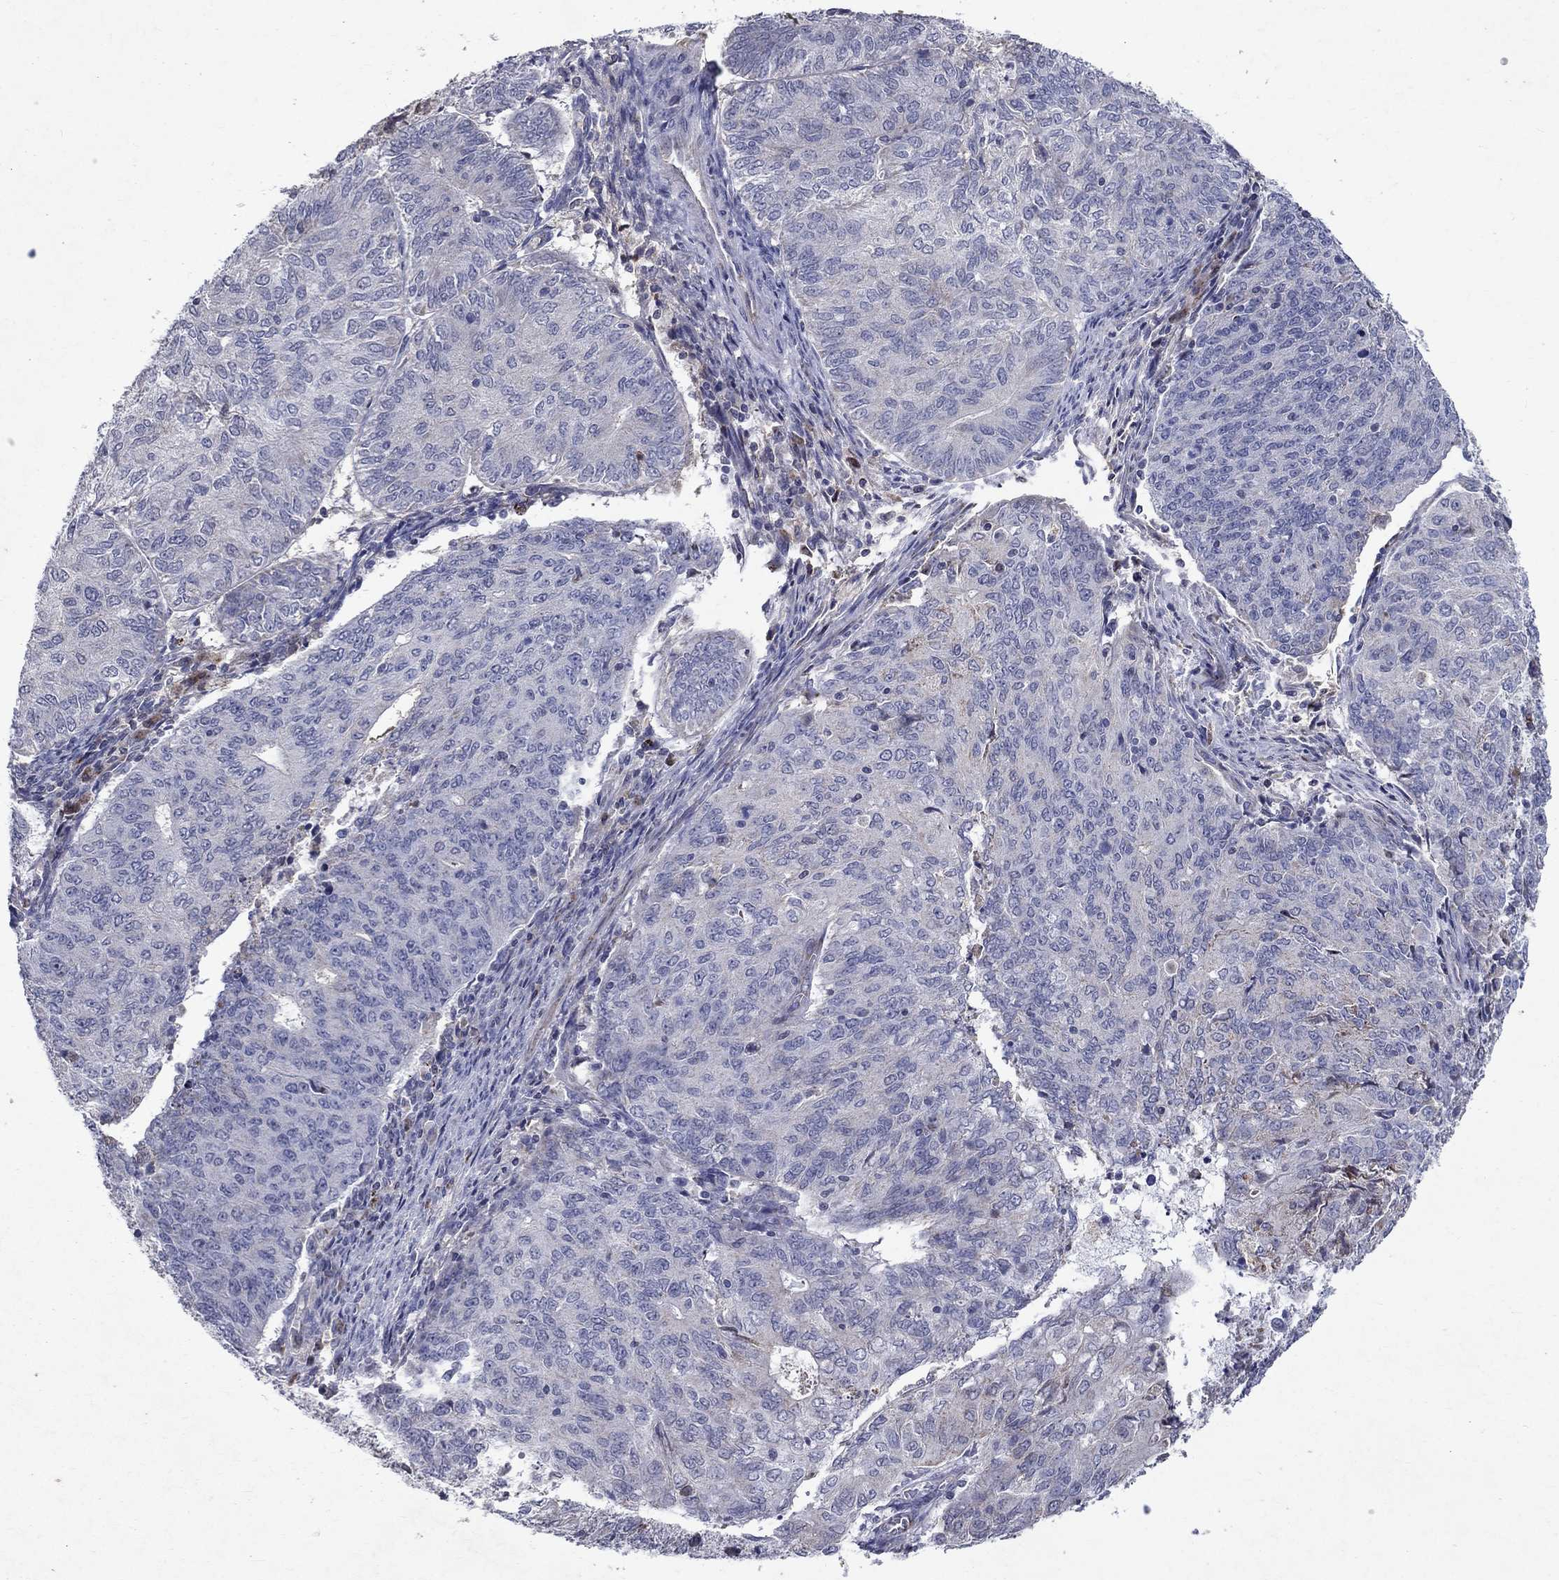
{"staining": {"intensity": "negative", "quantity": "none", "location": "none"}, "tissue": "endometrial cancer", "cell_type": "Tumor cells", "image_type": "cancer", "snomed": [{"axis": "morphology", "description": "Adenocarcinoma, NOS"}, {"axis": "topography", "description": "Endometrium"}], "caption": "Immunohistochemistry (IHC) micrograph of neoplastic tissue: human endometrial cancer stained with DAB (3,3'-diaminobenzidine) exhibits no significant protein expression in tumor cells. Brightfield microscopy of immunohistochemistry (IHC) stained with DAB (brown) and hematoxylin (blue), captured at high magnification.", "gene": "SLC4A10", "patient": {"sex": "female", "age": 82}}